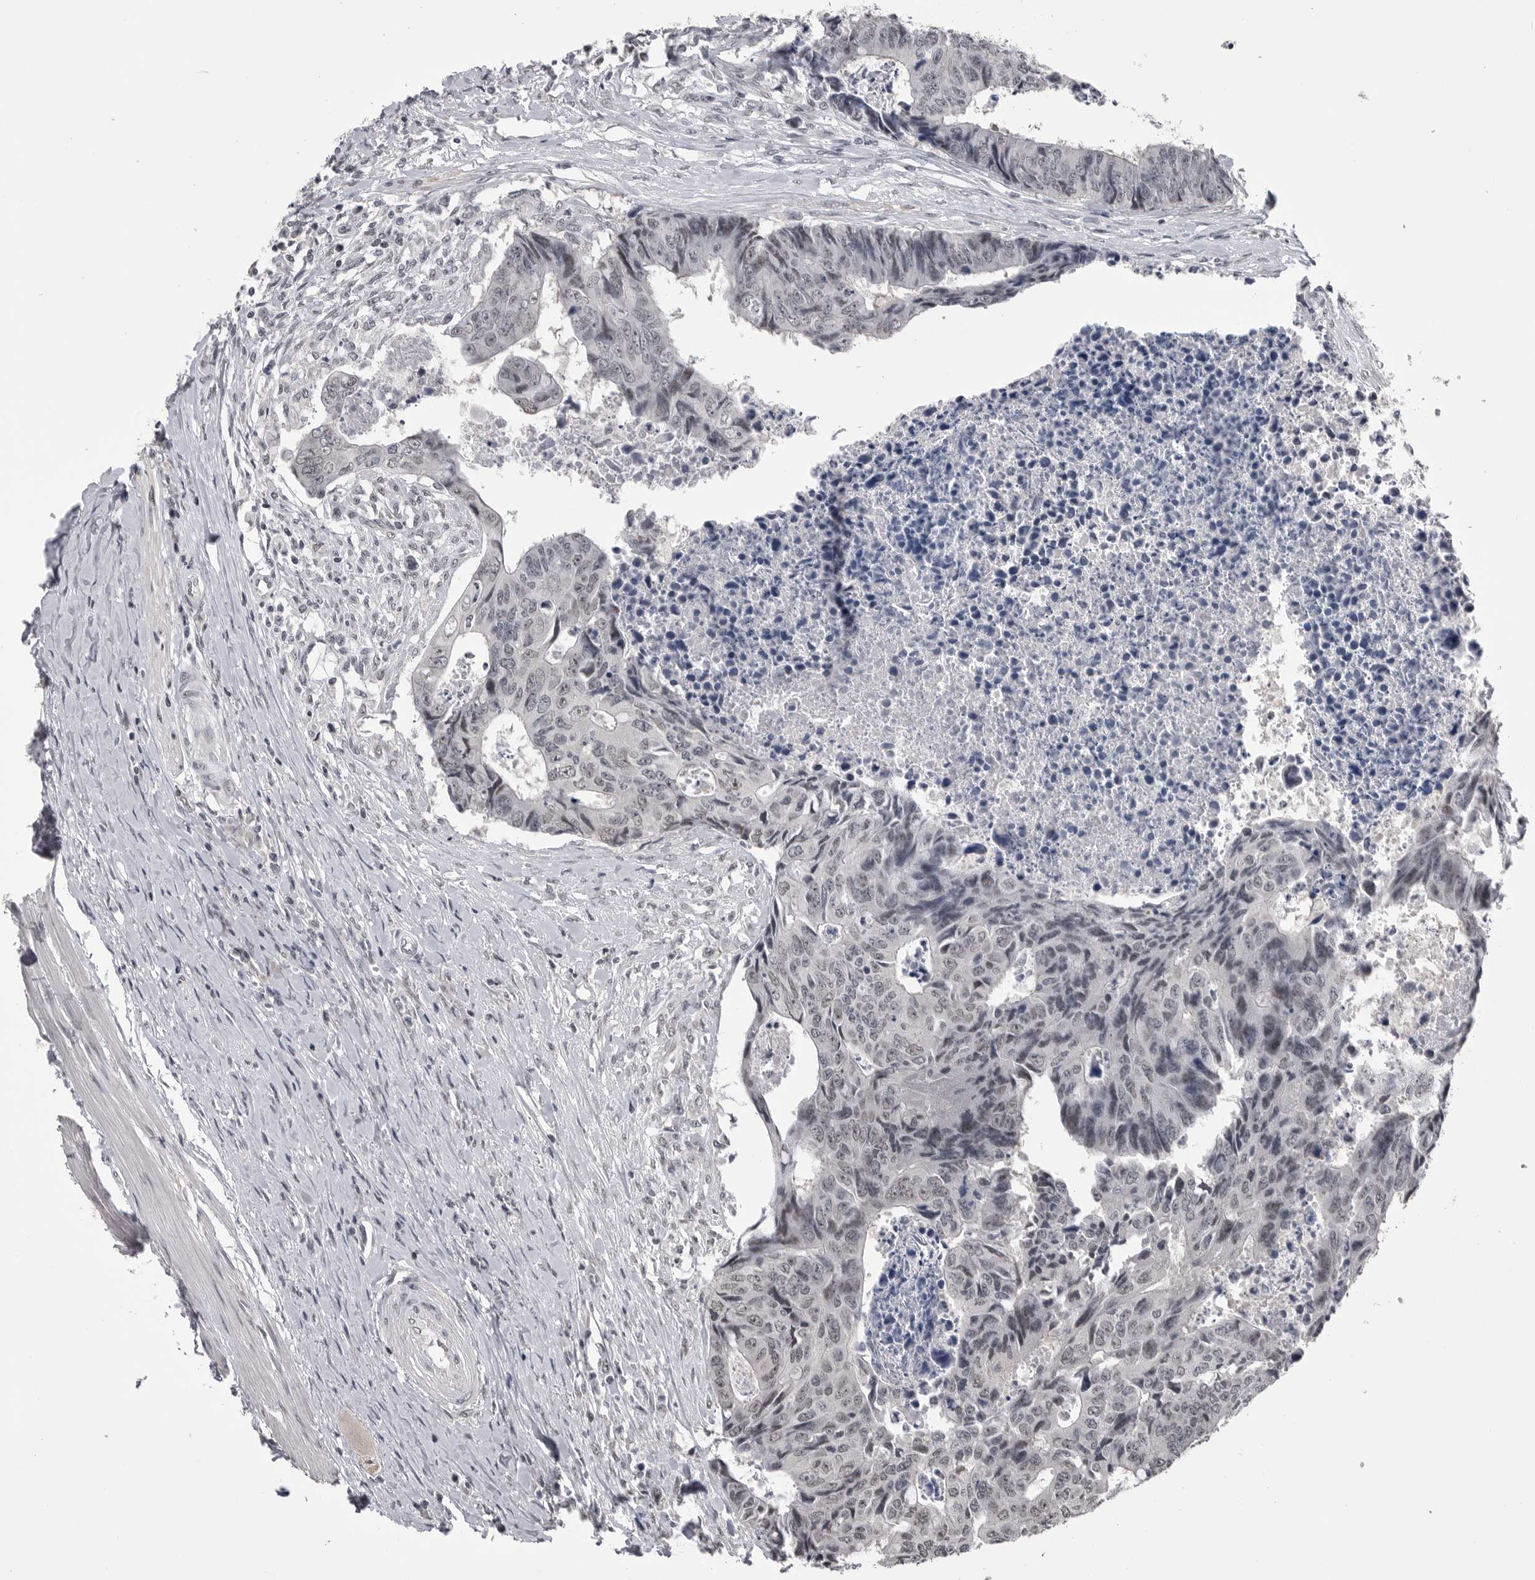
{"staining": {"intensity": "weak", "quantity": "<25%", "location": "nuclear"}, "tissue": "colorectal cancer", "cell_type": "Tumor cells", "image_type": "cancer", "snomed": [{"axis": "morphology", "description": "Adenocarcinoma, NOS"}, {"axis": "topography", "description": "Rectum"}], "caption": "IHC histopathology image of colorectal cancer stained for a protein (brown), which demonstrates no staining in tumor cells.", "gene": "DLG2", "patient": {"sex": "male", "age": 84}}